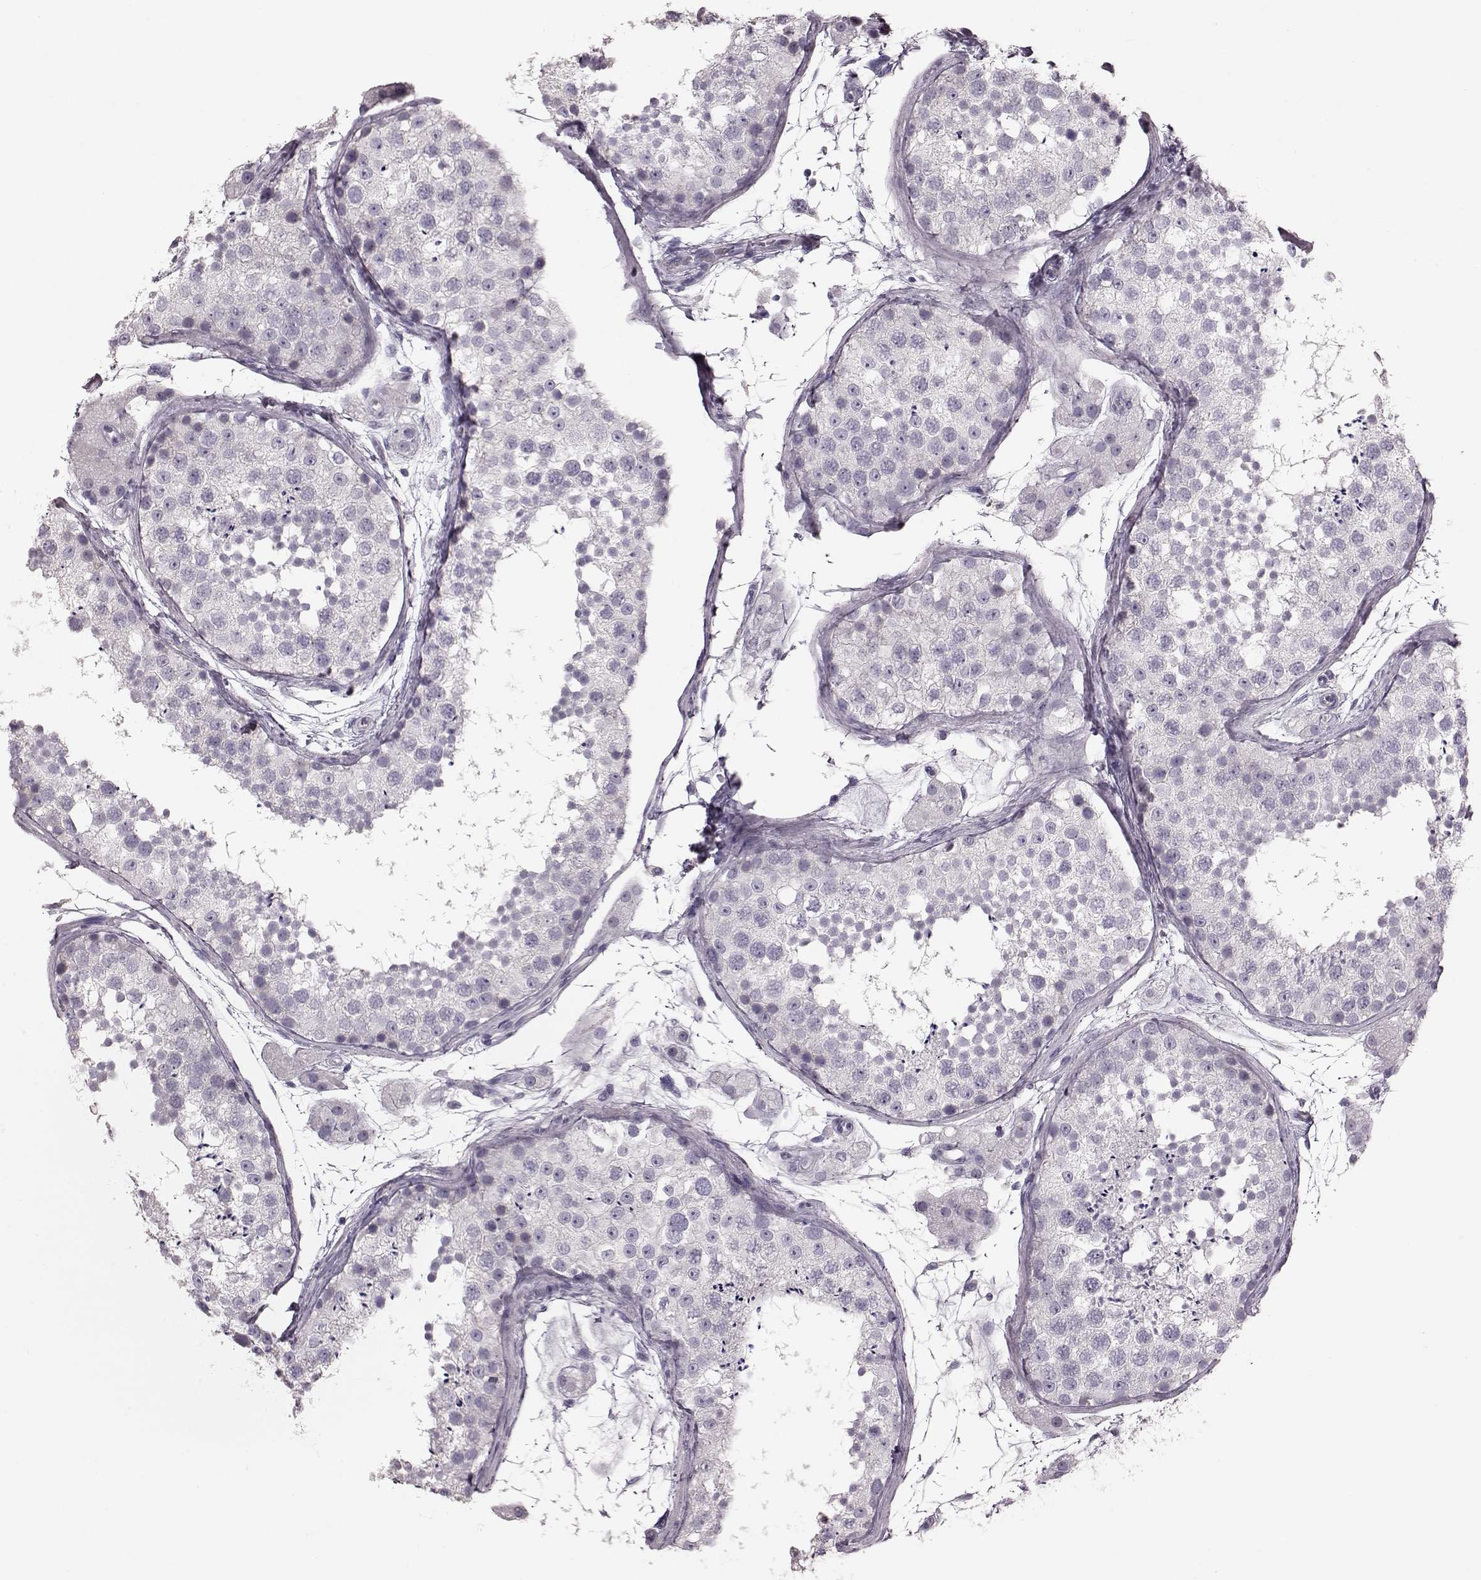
{"staining": {"intensity": "negative", "quantity": "none", "location": "none"}, "tissue": "testis", "cell_type": "Cells in seminiferous ducts", "image_type": "normal", "snomed": [{"axis": "morphology", "description": "Normal tissue, NOS"}, {"axis": "topography", "description": "Testis"}], "caption": "This is an IHC micrograph of unremarkable human testis. There is no positivity in cells in seminiferous ducts.", "gene": "CRYBA2", "patient": {"sex": "male", "age": 41}}